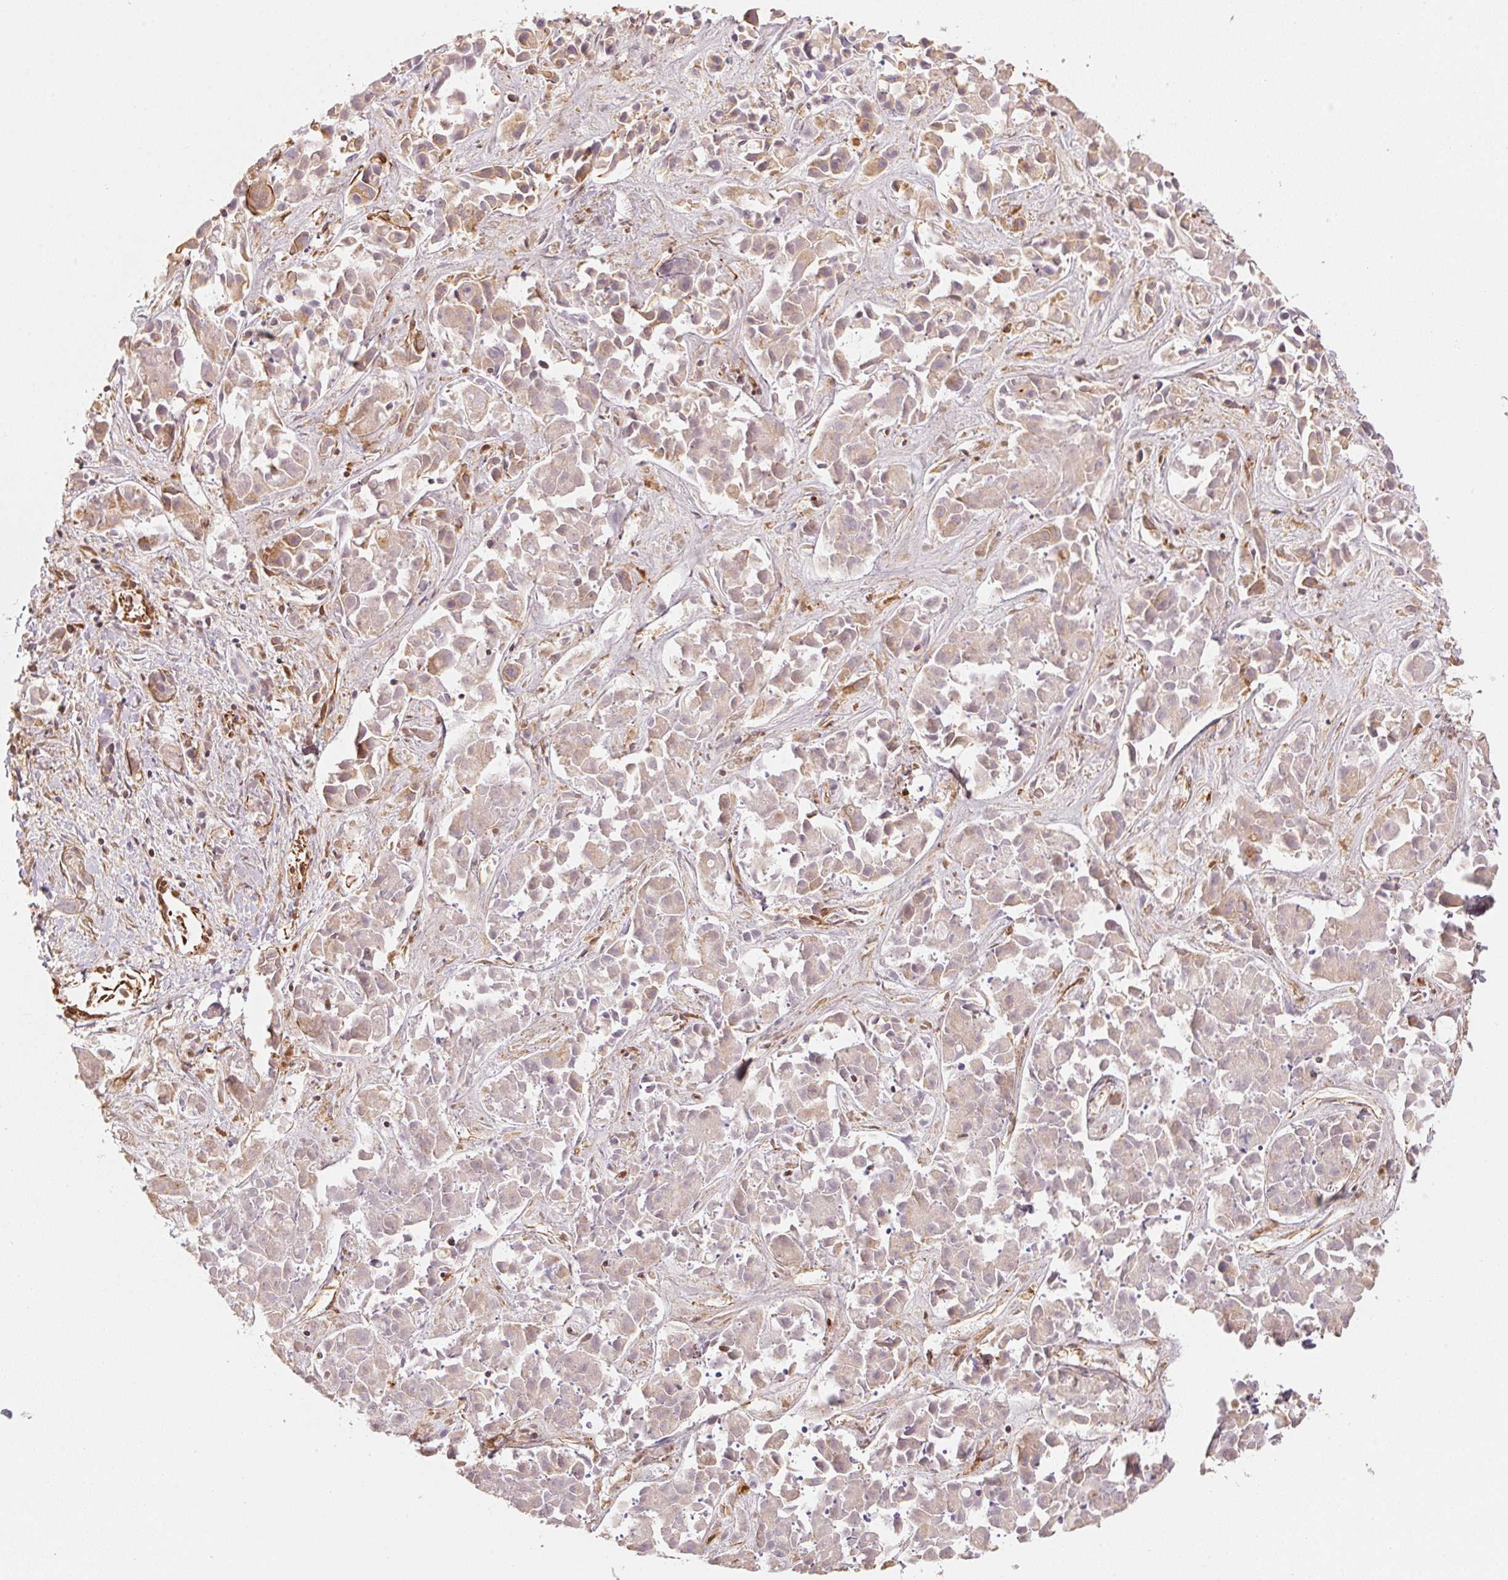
{"staining": {"intensity": "weak", "quantity": "25%-75%", "location": "cytoplasmic/membranous"}, "tissue": "liver cancer", "cell_type": "Tumor cells", "image_type": "cancer", "snomed": [{"axis": "morphology", "description": "Cholangiocarcinoma"}, {"axis": "topography", "description": "Liver"}], "caption": "This histopathology image exhibits liver cancer stained with immunohistochemistry (IHC) to label a protein in brown. The cytoplasmic/membranous of tumor cells show weak positivity for the protein. Nuclei are counter-stained blue.", "gene": "FOXR2", "patient": {"sex": "female", "age": 81}}